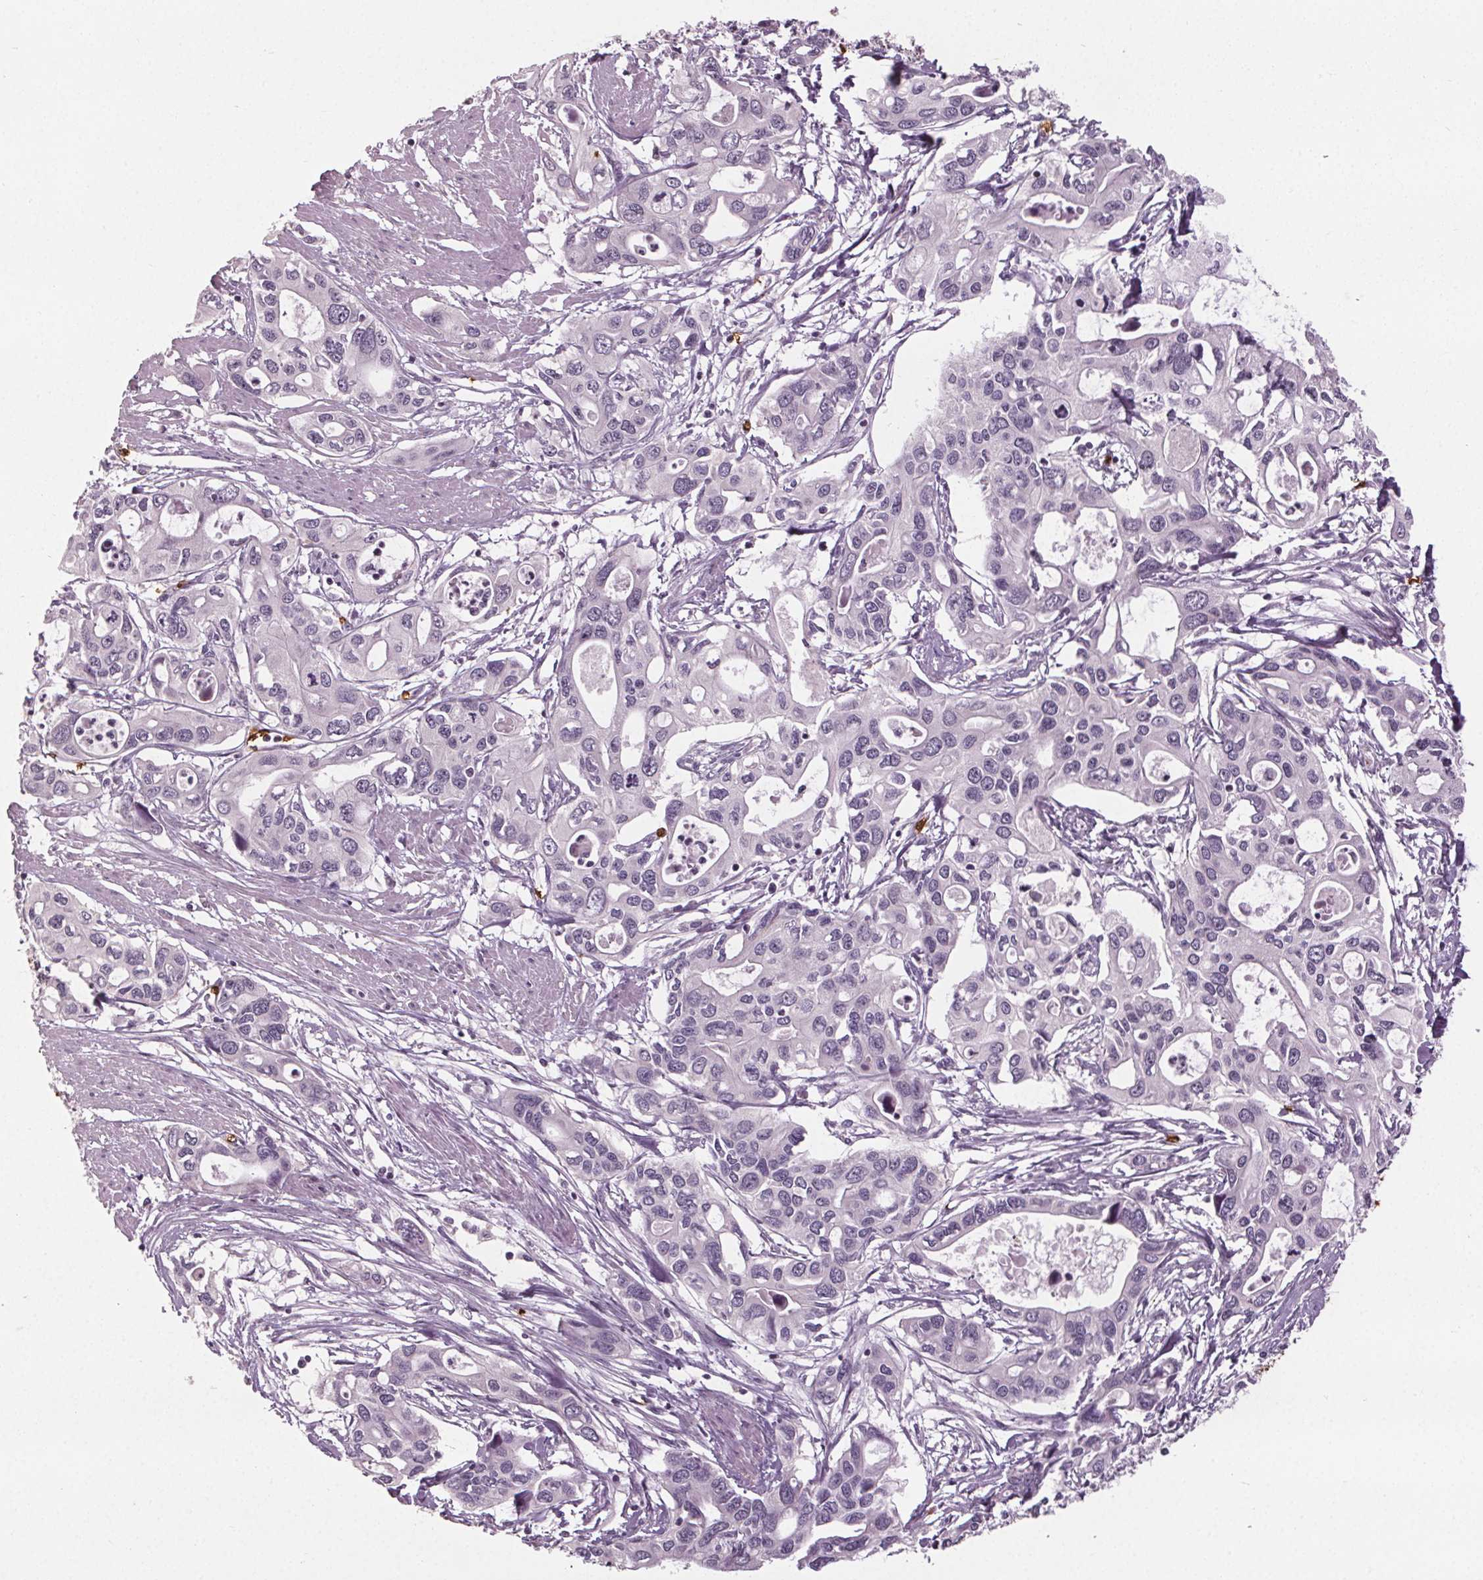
{"staining": {"intensity": "negative", "quantity": "none", "location": "none"}, "tissue": "pancreatic cancer", "cell_type": "Tumor cells", "image_type": "cancer", "snomed": [{"axis": "morphology", "description": "Adenocarcinoma, NOS"}, {"axis": "topography", "description": "Pancreas"}], "caption": "Immunohistochemical staining of pancreatic adenocarcinoma displays no significant expression in tumor cells.", "gene": "SLC4A1", "patient": {"sex": "male", "age": 60}}